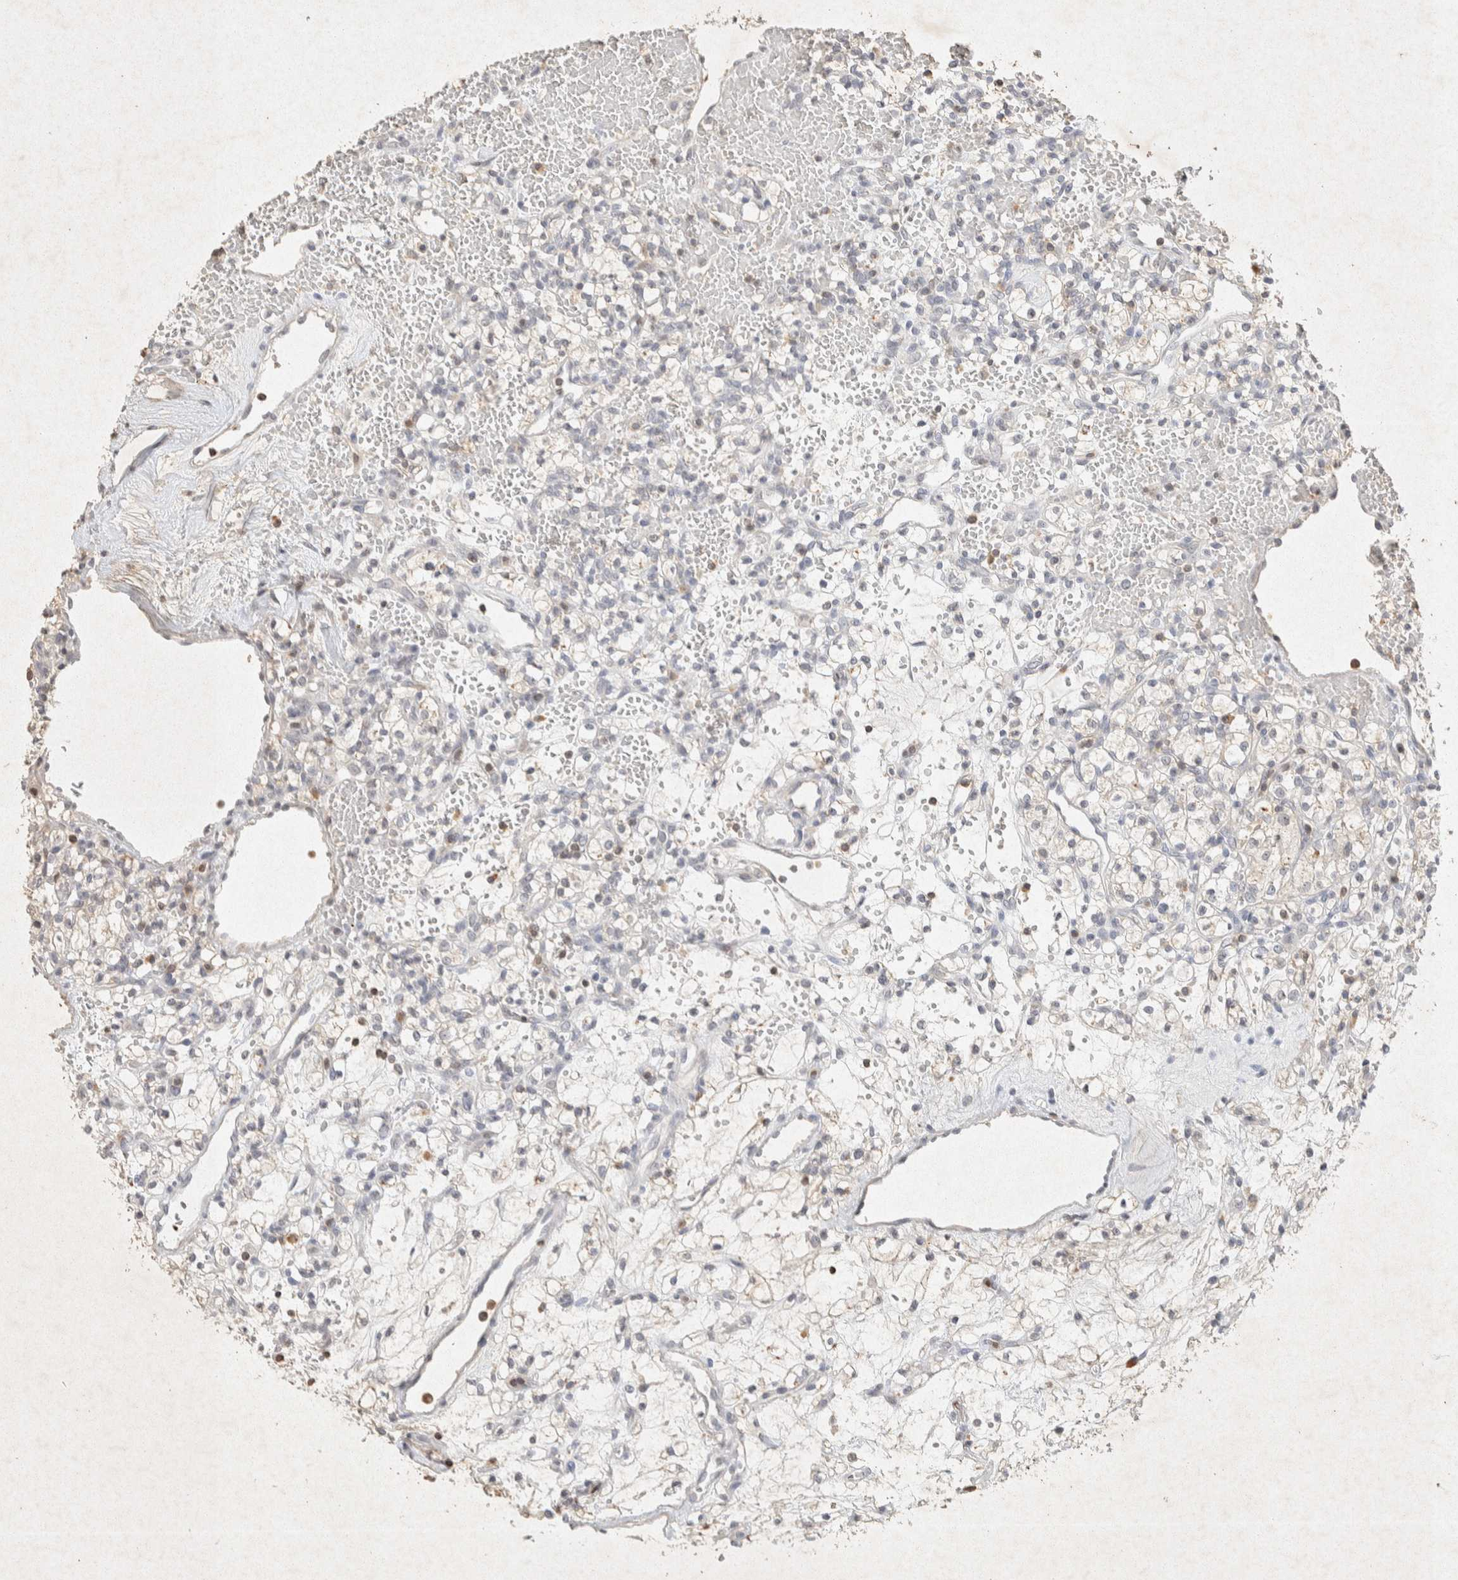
{"staining": {"intensity": "negative", "quantity": "none", "location": "none"}, "tissue": "renal cancer", "cell_type": "Tumor cells", "image_type": "cancer", "snomed": [{"axis": "morphology", "description": "Adenocarcinoma, NOS"}, {"axis": "topography", "description": "Kidney"}], "caption": "IHC image of neoplastic tissue: human renal adenocarcinoma stained with DAB displays no significant protein expression in tumor cells.", "gene": "RAC2", "patient": {"sex": "female", "age": 60}}